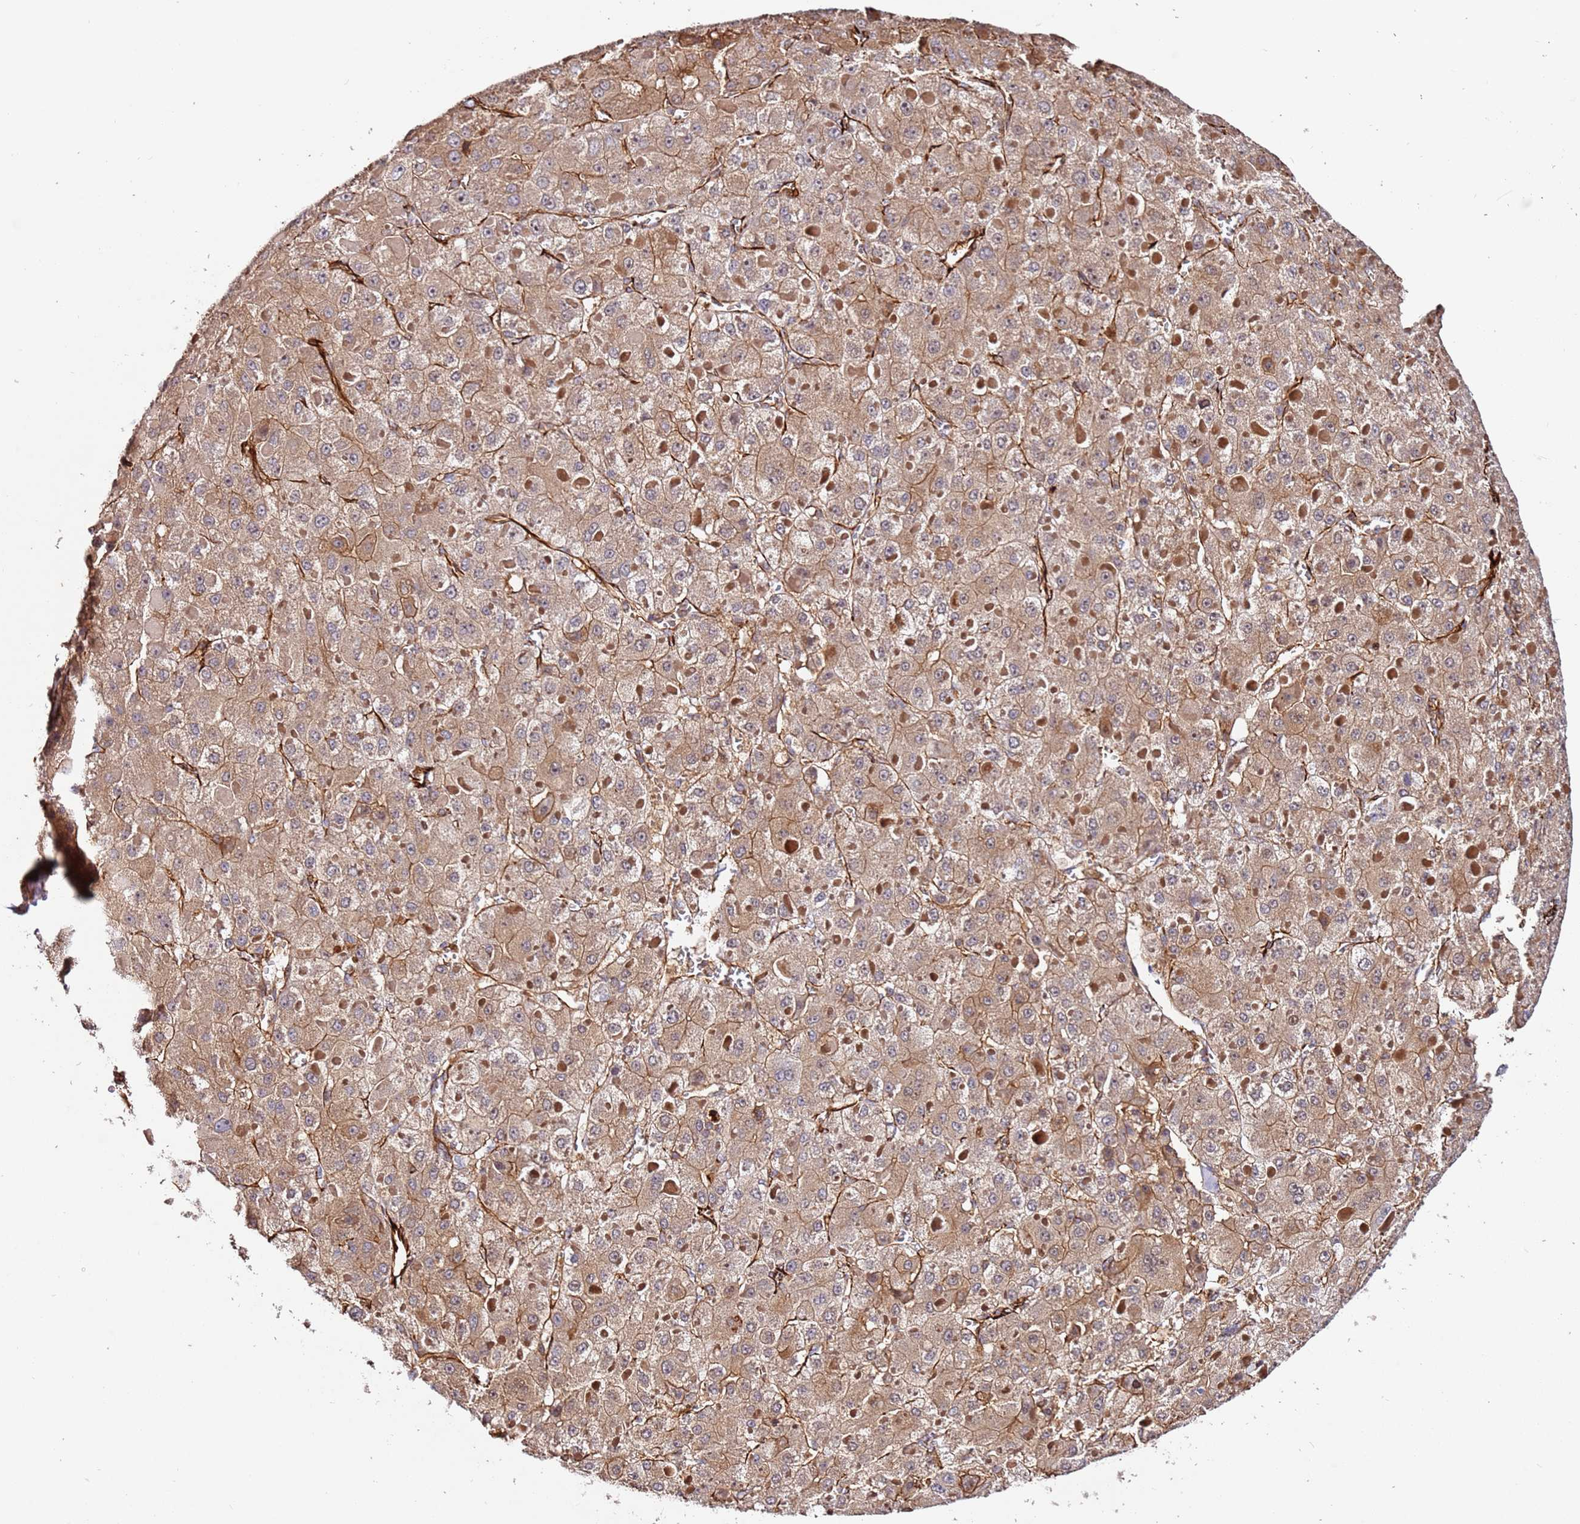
{"staining": {"intensity": "moderate", "quantity": ">75%", "location": "cytoplasmic/membranous"}, "tissue": "liver cancer", "cell_type": "Tumor cells", "image_type": "cancer", "snomed": [{"axis": "morphology", "description": "Carcinoma, Hepatocellular, NOS"}, {"axis": "topography", "description": "Liver"}], "caption": "Tumor cells reveal moderate cytoplasmic/membranous expression in about >75% of cells in liver hepatocellular carcinoma.", "gene": "MRGPRE", "patient": {"sex": "female", "age": 73}}